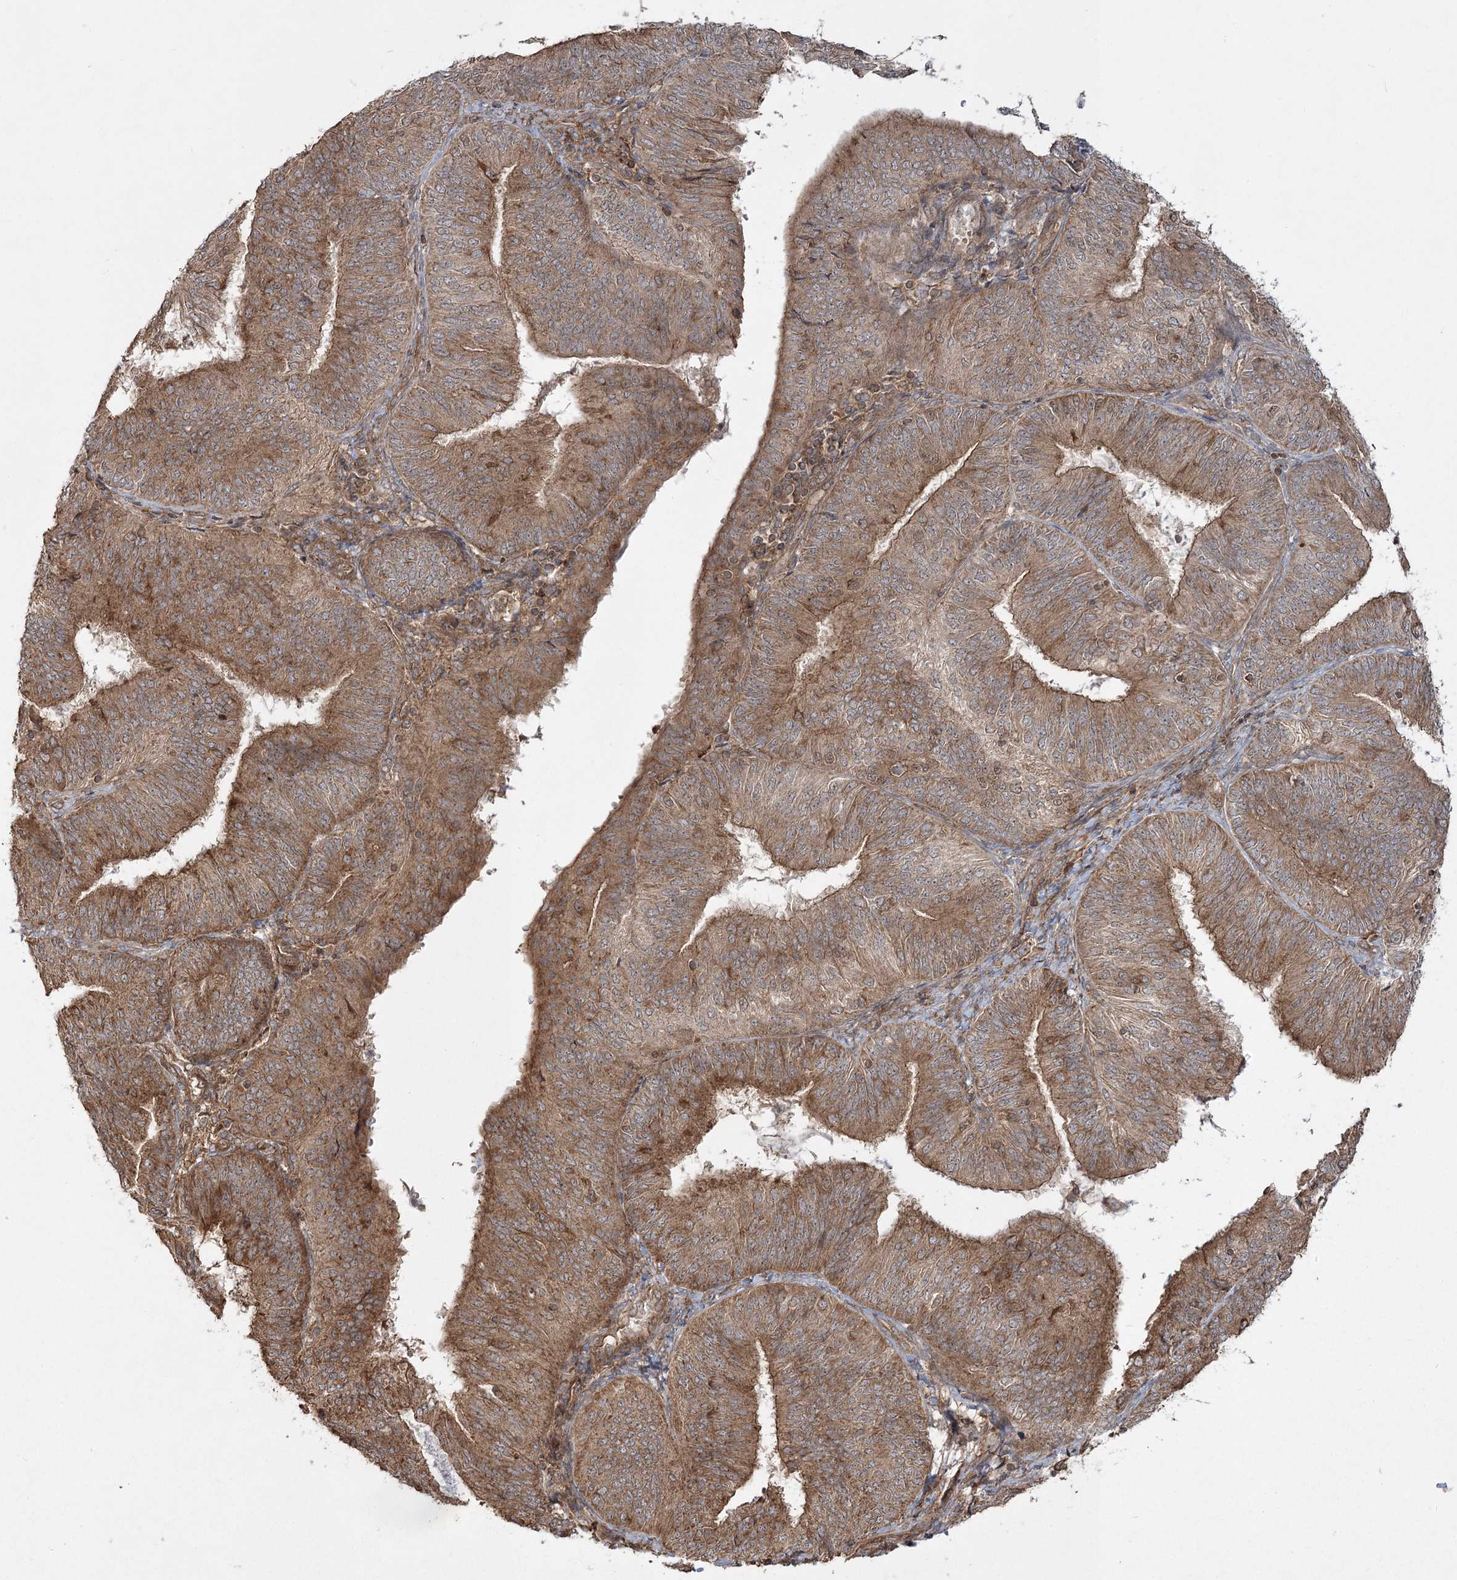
{"staining": {"intensity": "strong", "quantity": ">75%", "location": "cytoplasmic/membranous"}, "tissue": "endometrial cancer", "cell_type": "Tumor cells", "image_type": "cancer", "snomed": [{"axis": "morphology", "description": "Adenocarcinoma, NOS"}, {"axis": "topography", "description": "Endometrium"}], "caption": "Immunohistochemical staining of adenocarcinoma (endometrial) shows high levels of strong cytoplasmic/membranous positivity in about >75% of tumor cells.", "gene": "CPLANE1", "patient": {"sex": "female", "age": 58}}